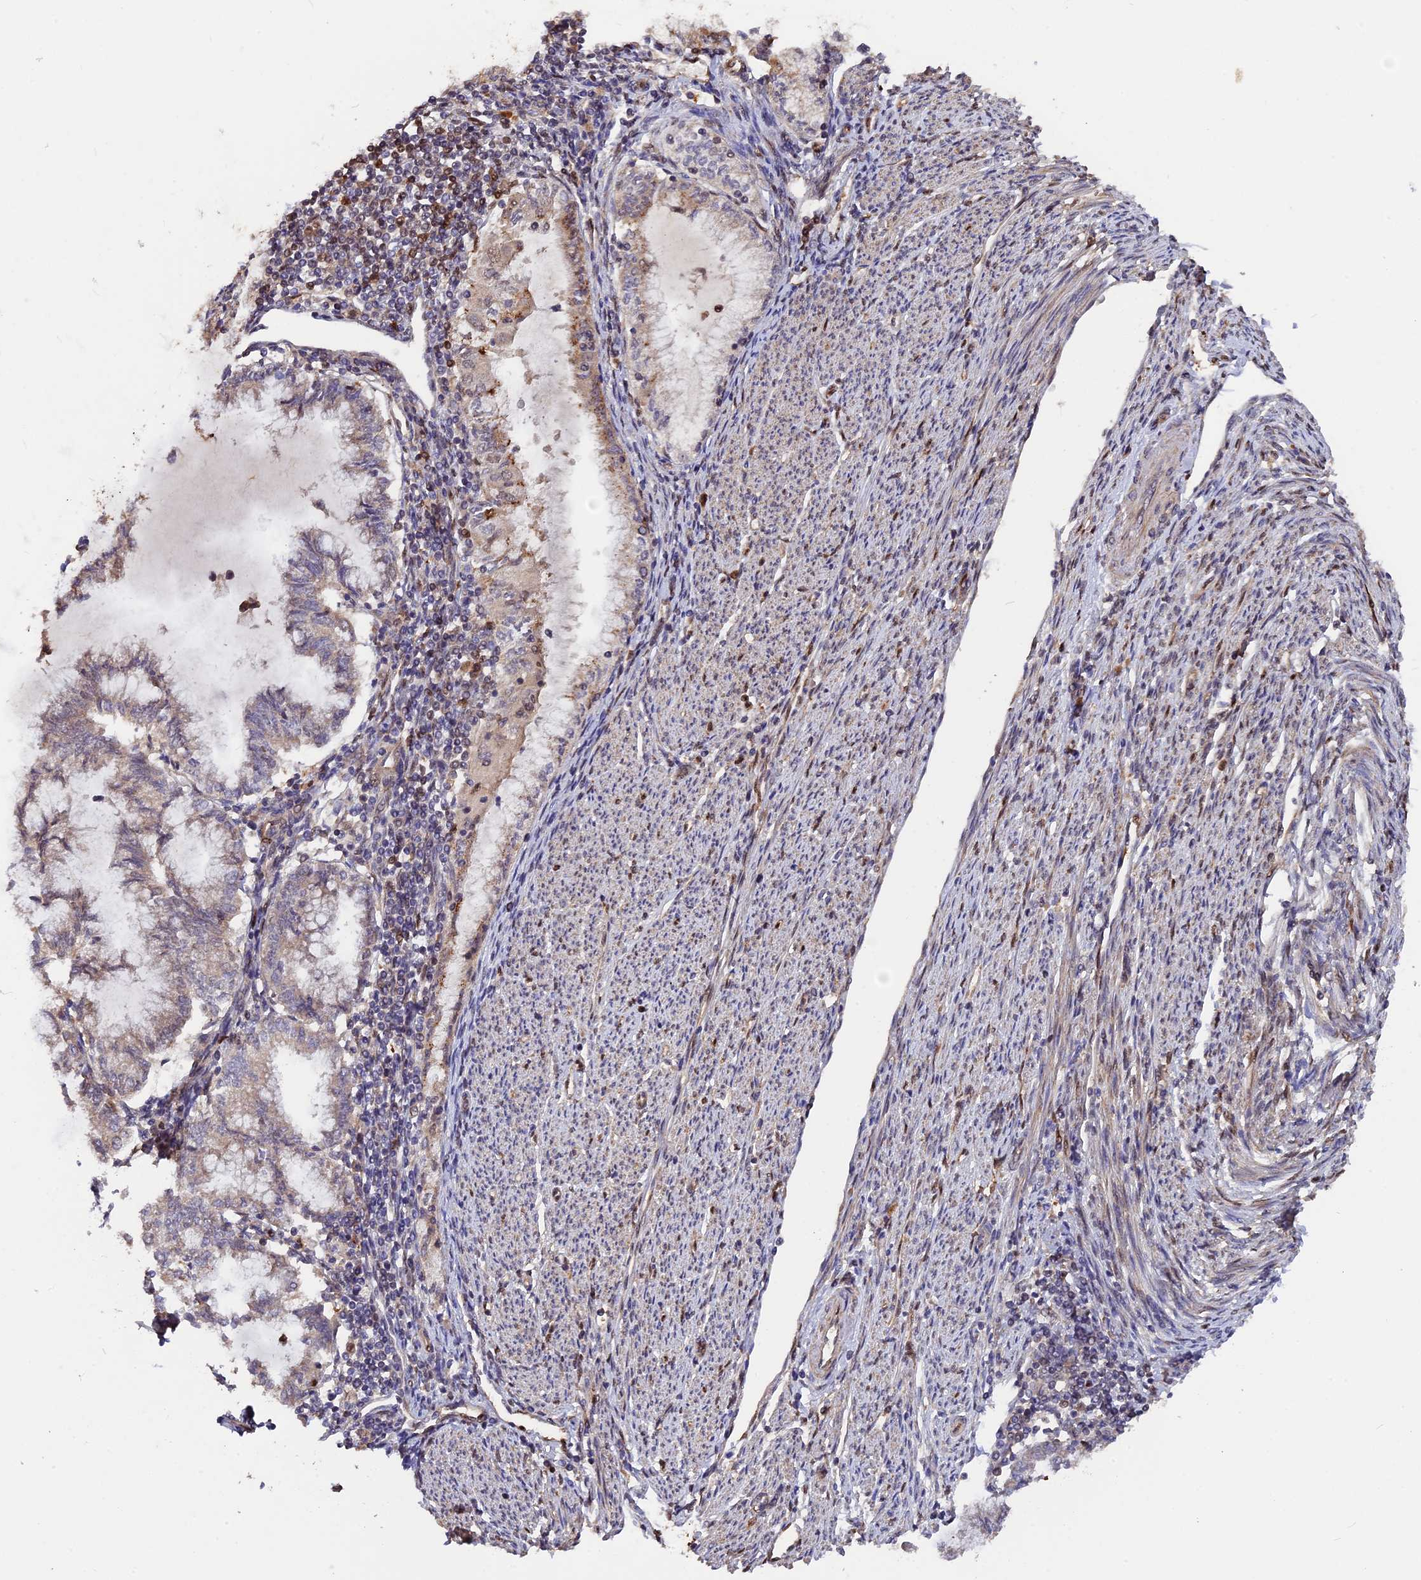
{"staining": {"intensity": "weak", "quantity": "<25%", "location": "cytoplasmic/membranous"}, "tissue": "endometrial cancer", "cell_type": "Tumor cells", "image_type": "cancer", "snomed": [{"axis": "morphology", "description": "Adenocarcinoma, NOS"}, {"axis": "topography", "description": "Endometrium"}], "caption": "Tumor cells are negative for protein expression in human endometrial adenocarcinoma.", "gene": "ADRM1", "patient": {"sex": "female", "age": 79}}